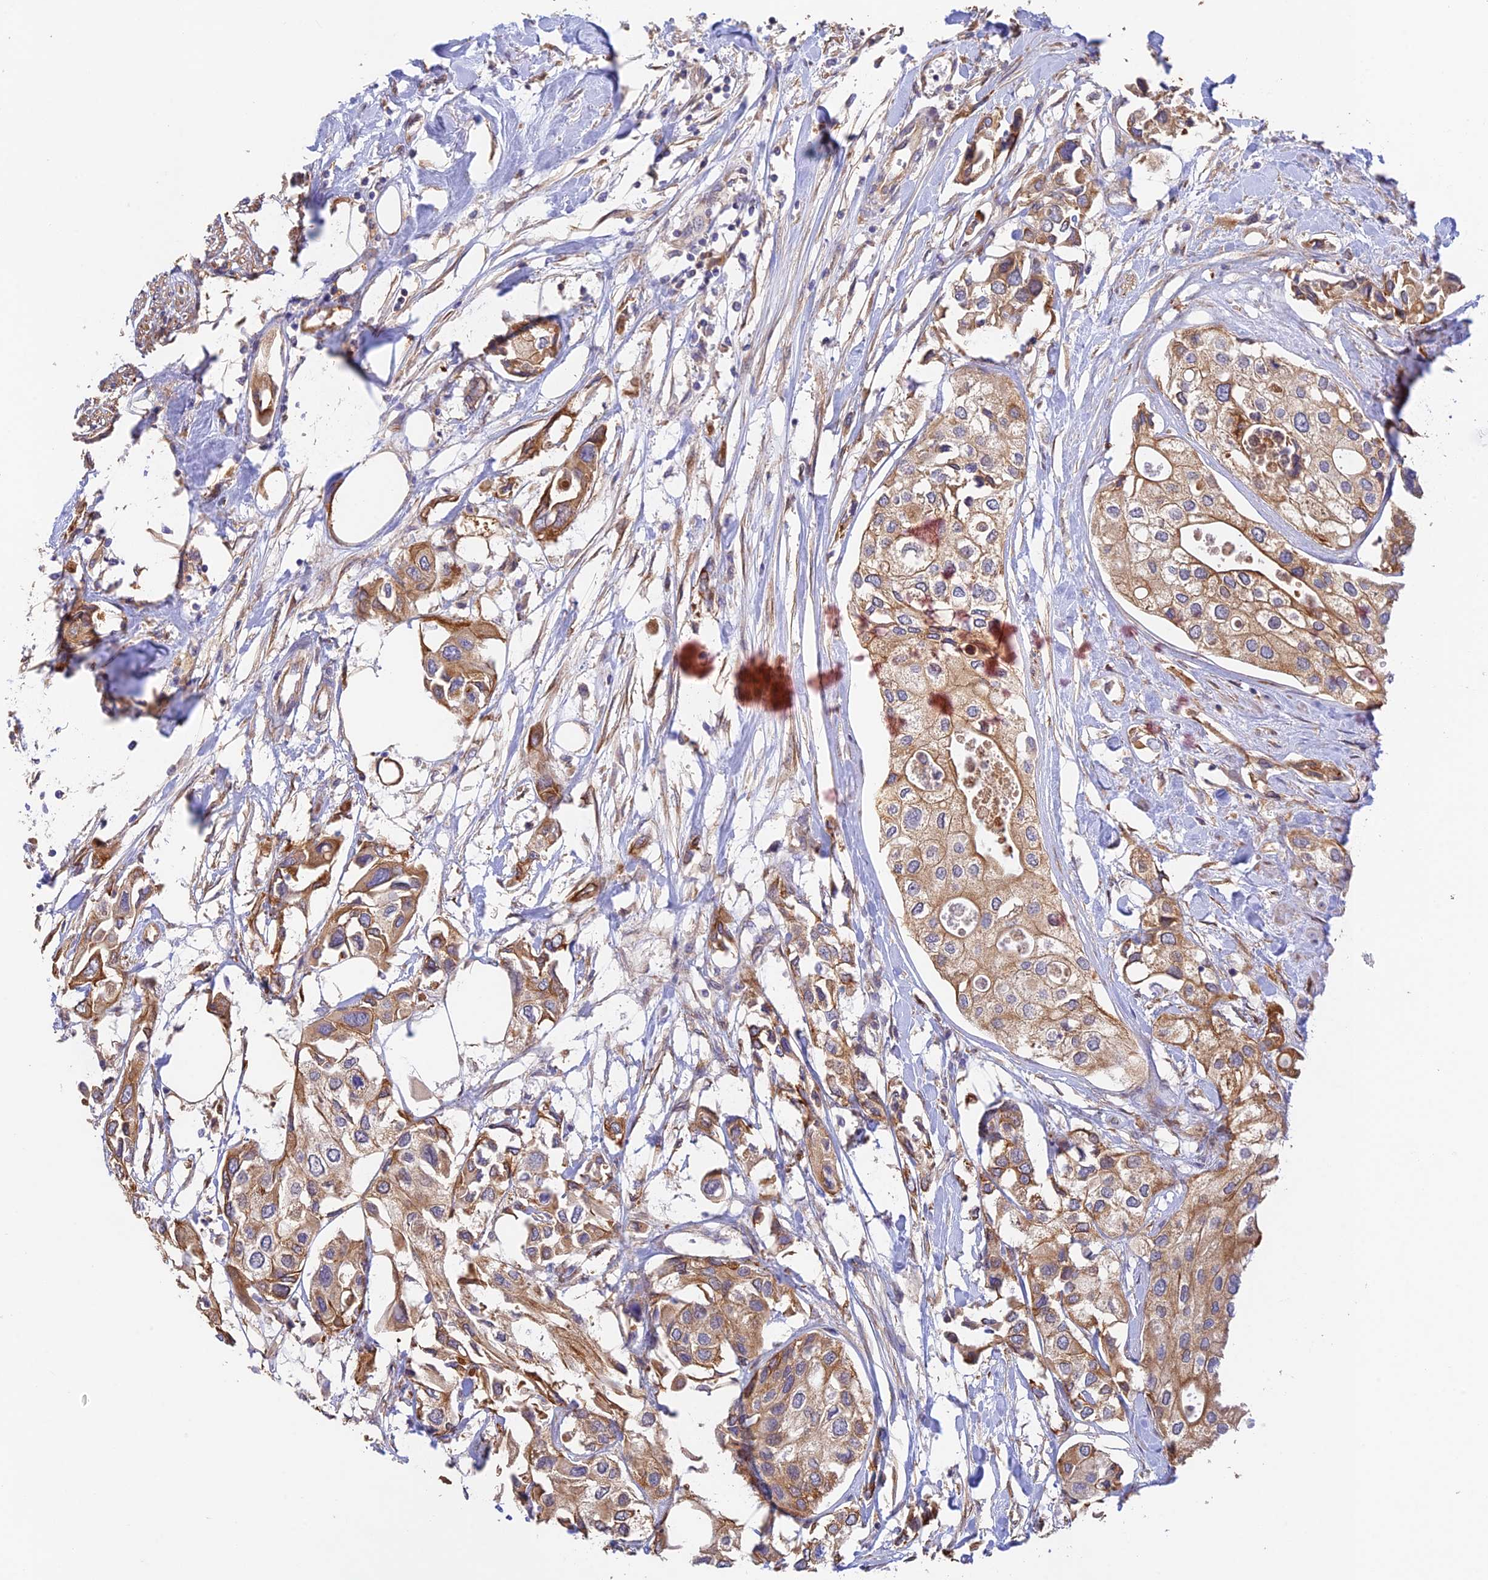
{"staining": {"intensity": "weak", "quantity": ">75%", "location": "cytoplasmic/membranous"}, "tissue": "urothelial cancer", "cell_type": "Tumor cells", "image_type": "cancer", "snomed": [{"axis": "morphology", "description": "Urothelial carcinoma, High grade"}, {"axis": "topography", "description": "Urinary bladder"}], "caption": "Urothelial cancer stained for a protein (brown) demonstrates weak cytoplasmic/membranous positive expression in approximately >75% of tumor cells.", "gene": "MYO9A", "patient": {"sex": "male", "age": 64}}